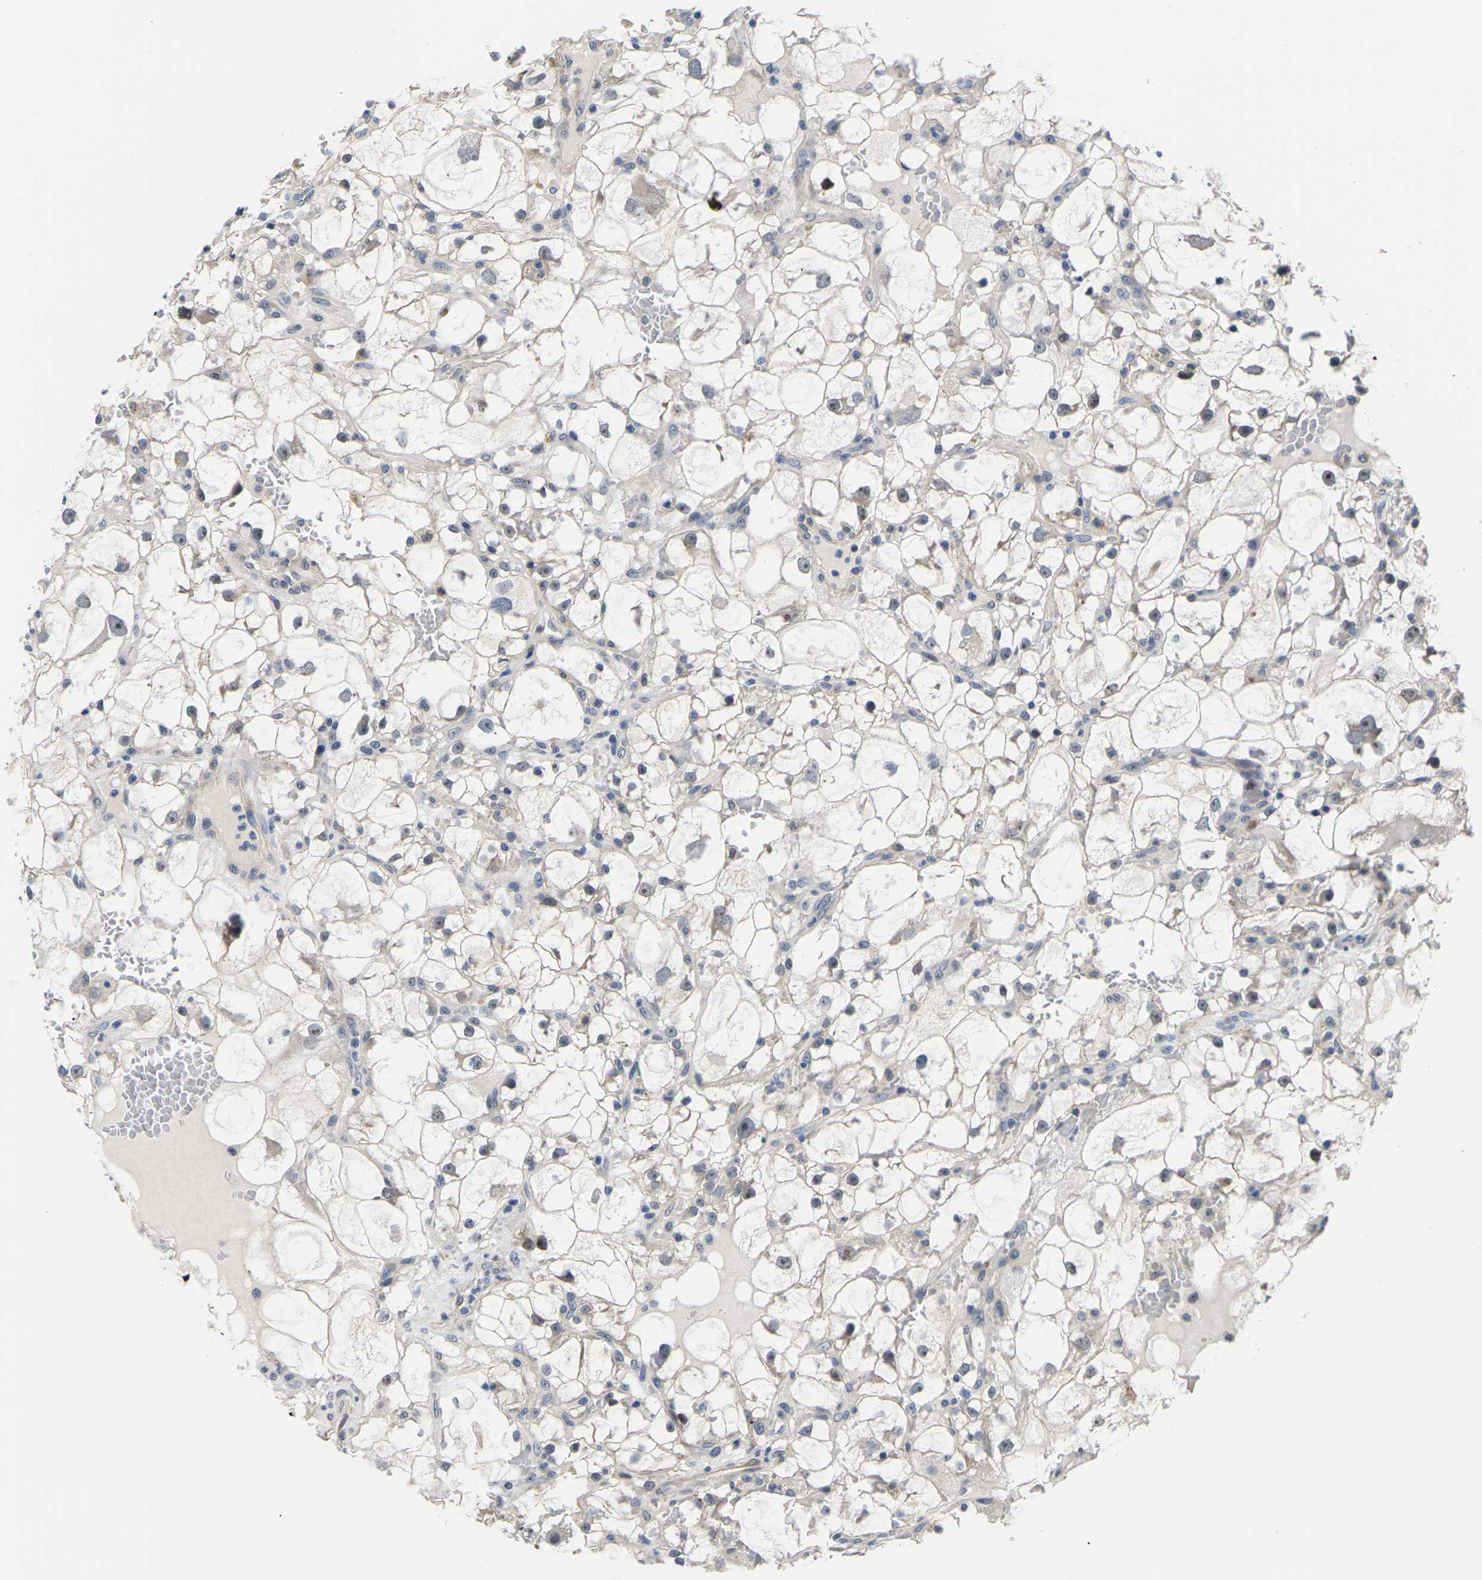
{"staining": {"intensity": "negative", "quantity": "none", "location": "none"}, "tissue": "renal cancer", "cell_type": "Tumor cells", "image_type": "cancer", "snomed": [{"axis": "morphology", "description": "Adenocarcinoma, NOS"}, {"axis": "topography", "description": "Kidney"}], "caption": "A high-resolution photomicrograph shows immunohistochemistry staining of renal cancer (adenocarcinoma), which exhibits no significant staining in tumor cells.", "gene": "ST6GAL2", "patient": {"sex": "female", "age": 60}}